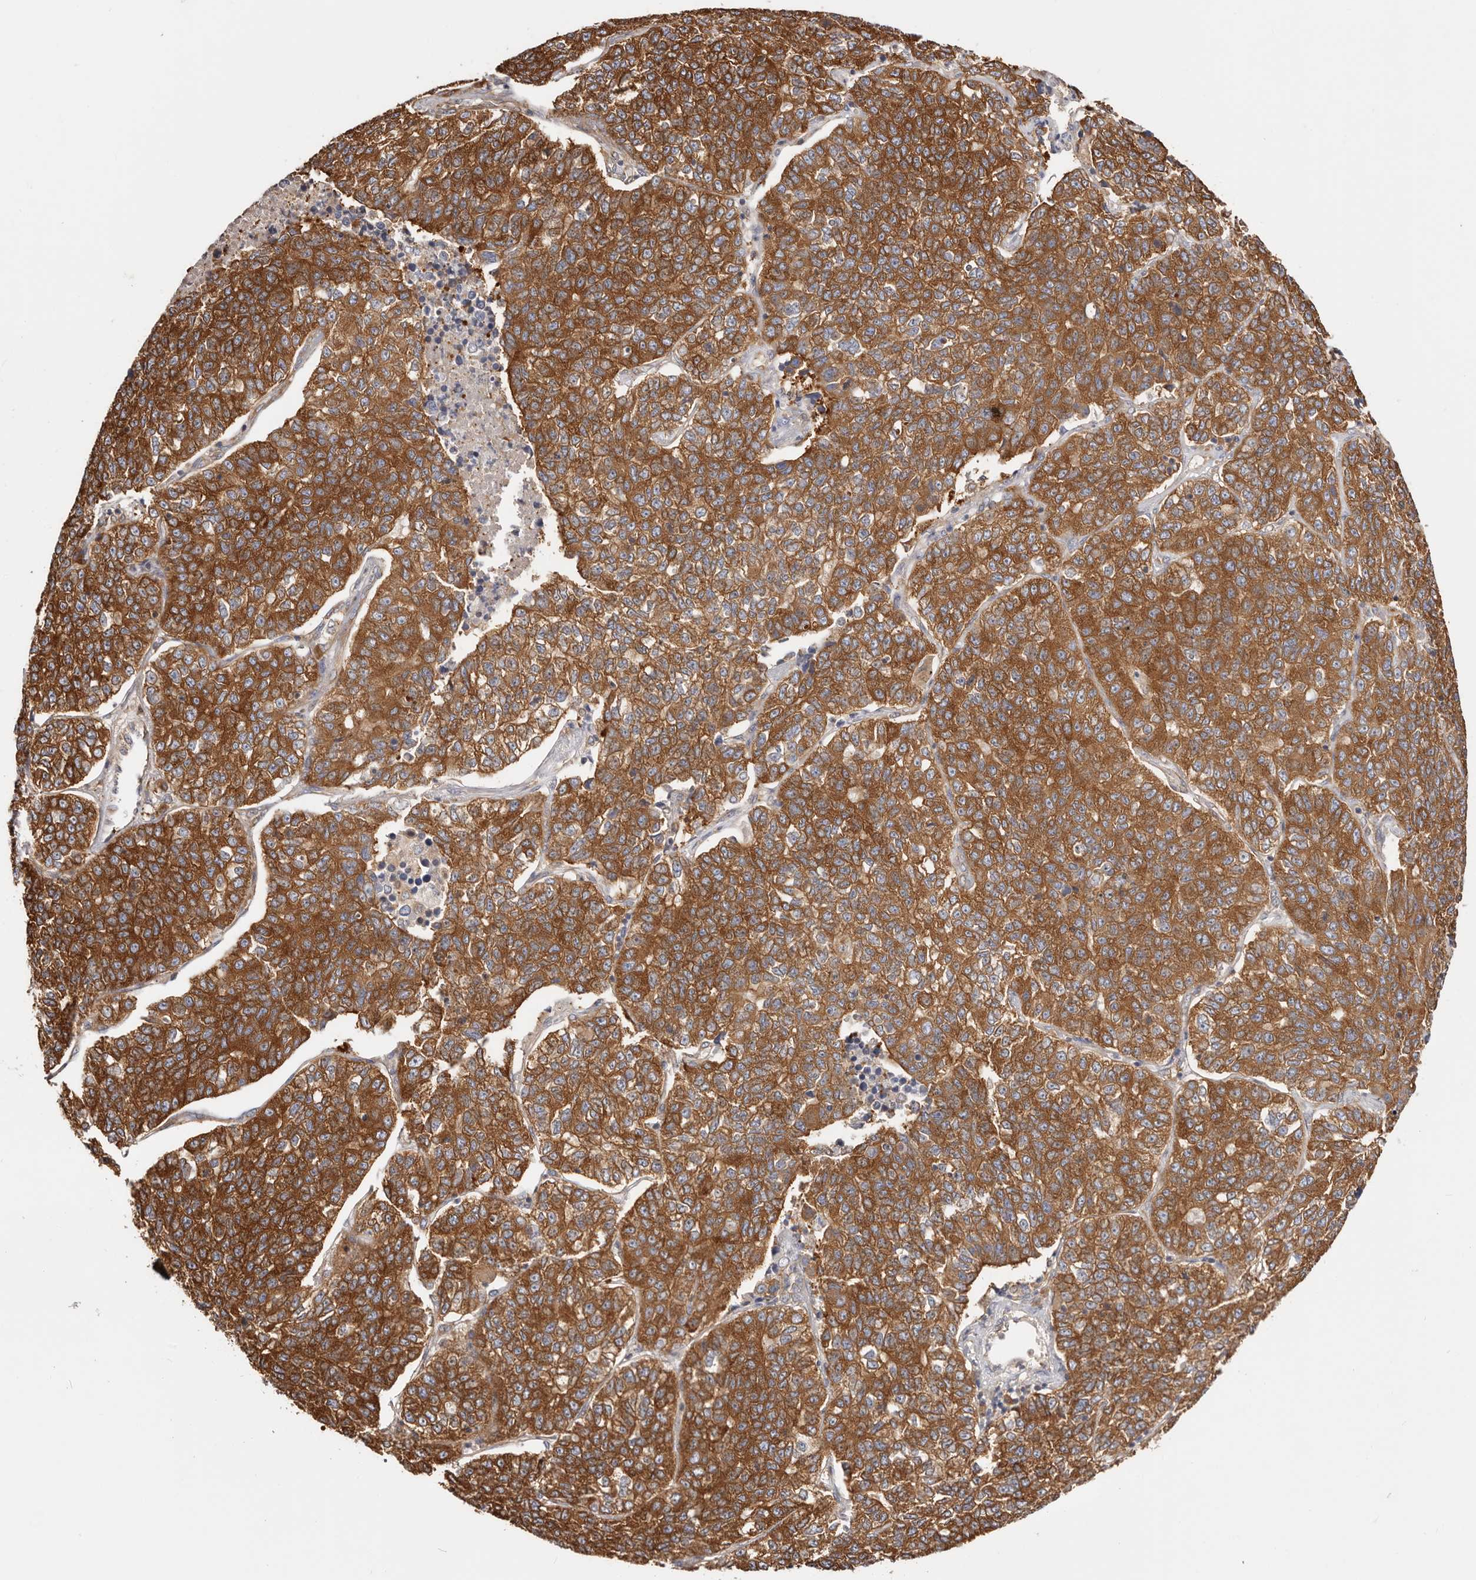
{"staining": {"intensity": "strong", "quantity": ">75%", "location": "cytoplasmic/membranous"}, "tissue": "lung cancer", "cell_type": "Tumor cells", "image_type": "cancer", "snomed": [{"axis": "morphology", "description": "Adenocarcinoma, NOS"}, {"axis": "topography", "description": "Lung"}], "caption": "About >75% of tumor cells in adenocarcinoma (lung) exhibit strong cytoplasmic/membranous protein expression as visualized by brown immunohistochemical staining.", "gene": "EPRS1", "patient": {"sex": "male", "age": 49}}